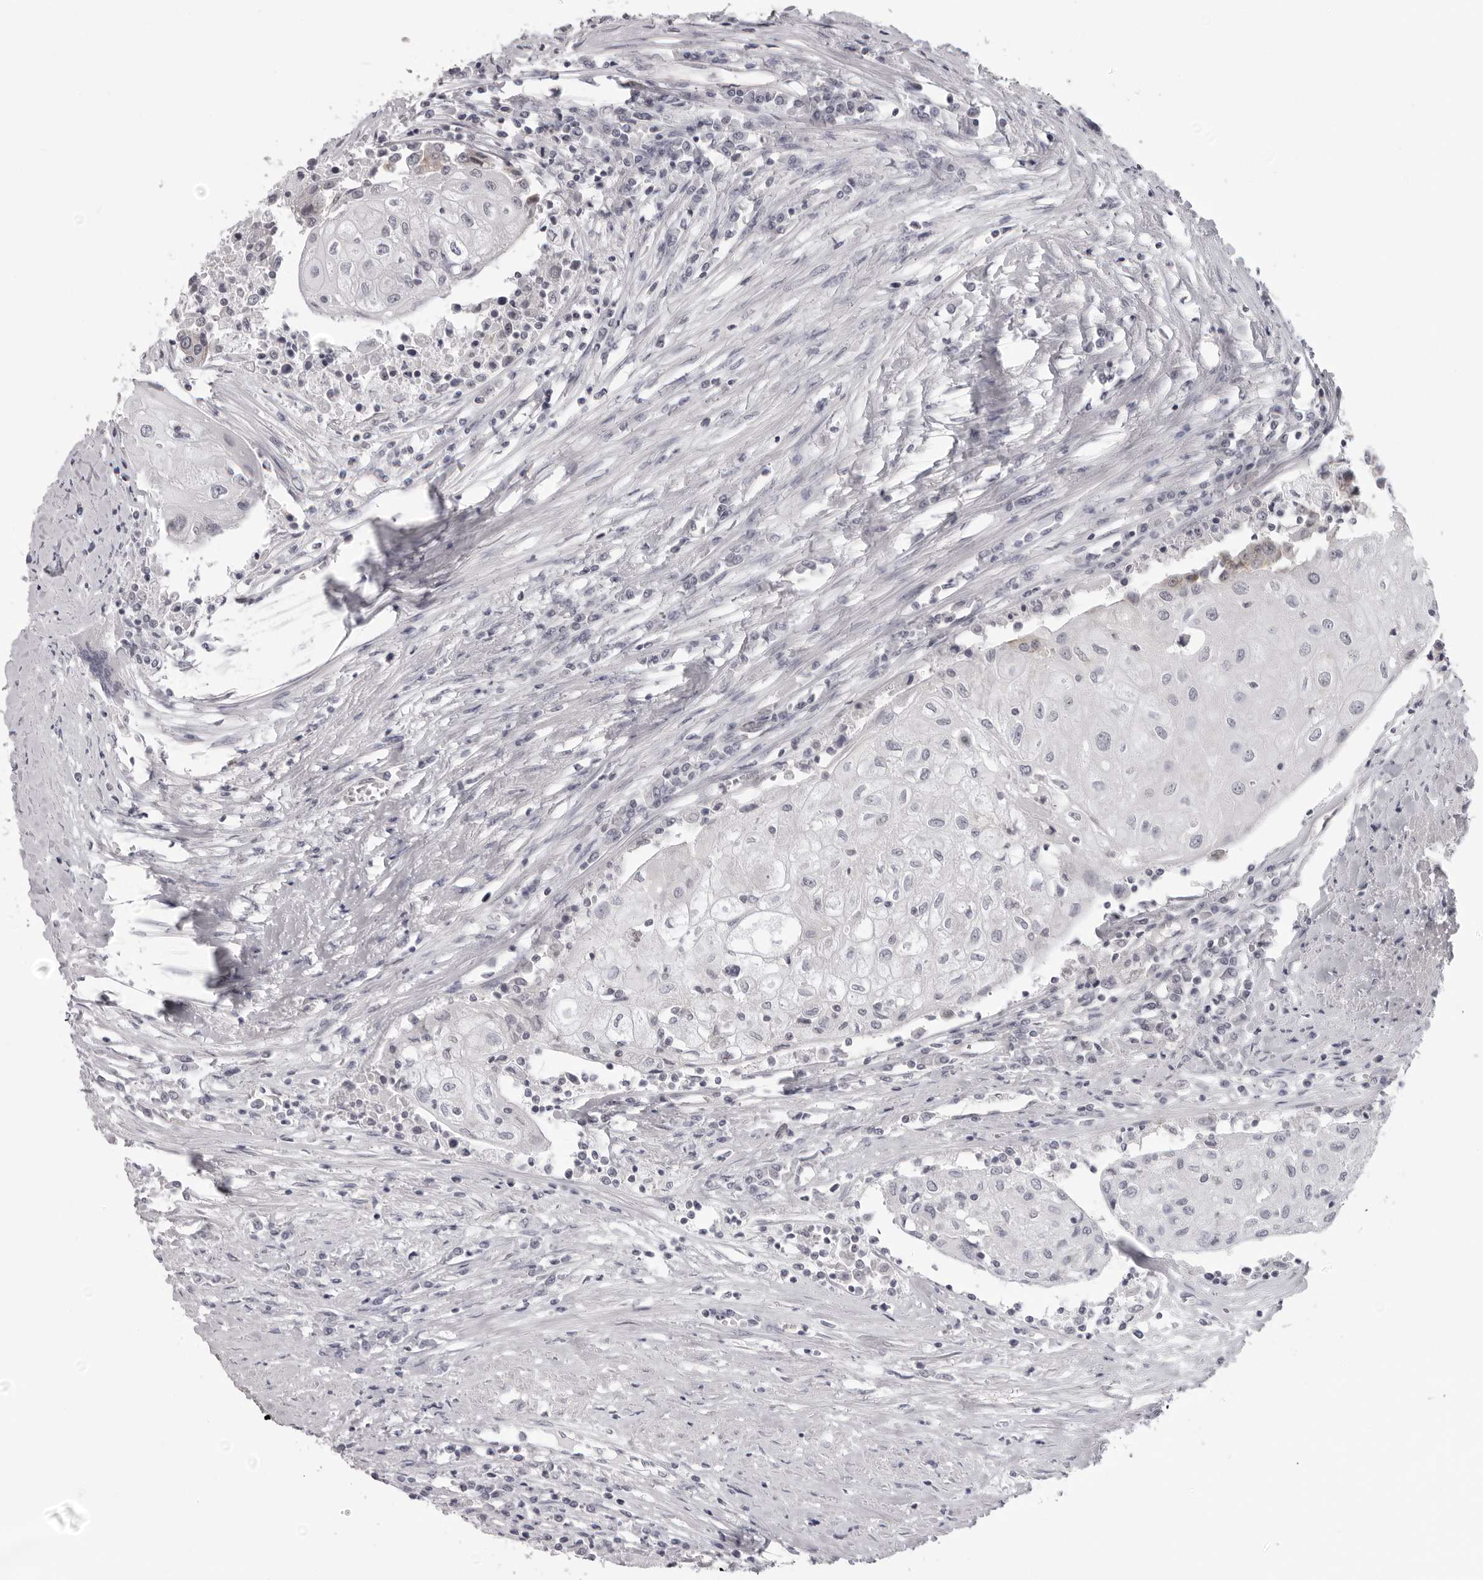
{"staining": {"intensity": "negative", "quantity": "none", "location": "none"}, "tissue": "urothelial cancer", "cell_type": "Tumor cells", "image_type": "cancer", "snomed": [{"axis": "morphology", "description": "Urothelial carcinoma, High grade"}, {"axis": "topography", "description": "Urinary bladder"}], "caption": "There is no significant expression in tumor cells of urothelial cancer.", "gene": "DNALI1", "patient": {"sex": "female", "age": 85}}